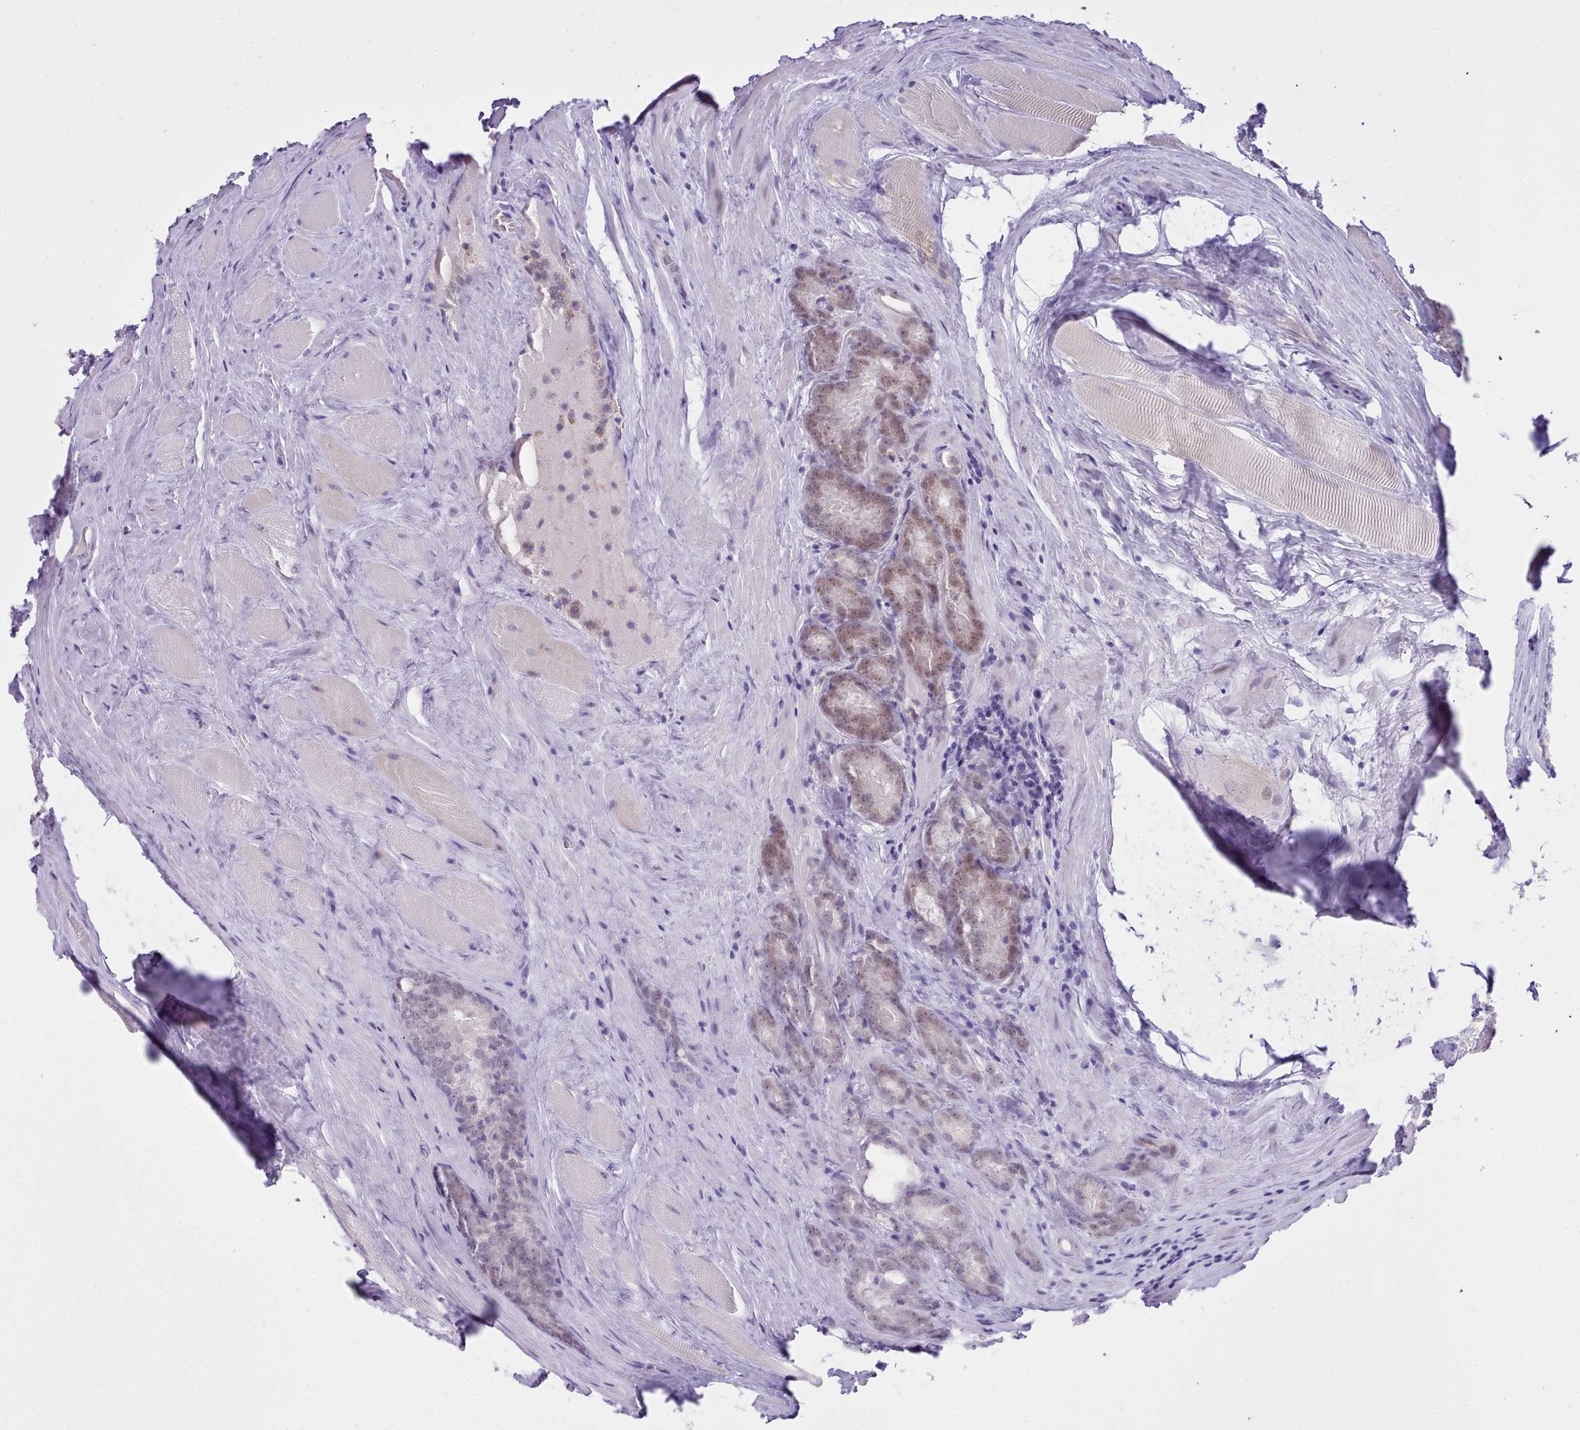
{"staining": {"intensity": "moderate", "quantity": "25%-75%", "location": "nuclear"}, "tissue": "prostate cancer", "cell_type": "Tumor cells", "image_type": "cancer", "snomed": [{"axis": "morphology", "description": "Adenocarcinoma, Low grade"}, {"axis": "topography", "description": "Prostate"}], "caption": "High-power microscopy captured an immunohistochemistry (IHC) histopathology image of prostate cancer (adenocarcinoma (low-grade)), revealing moderate nuclear positivity in about 25%-75% of tumor cells. (DAB = brown stain, brightfield microscopy at high magnification).", "gene": "LRRC37A", "patient": {"sex": "male", "age": 68}}